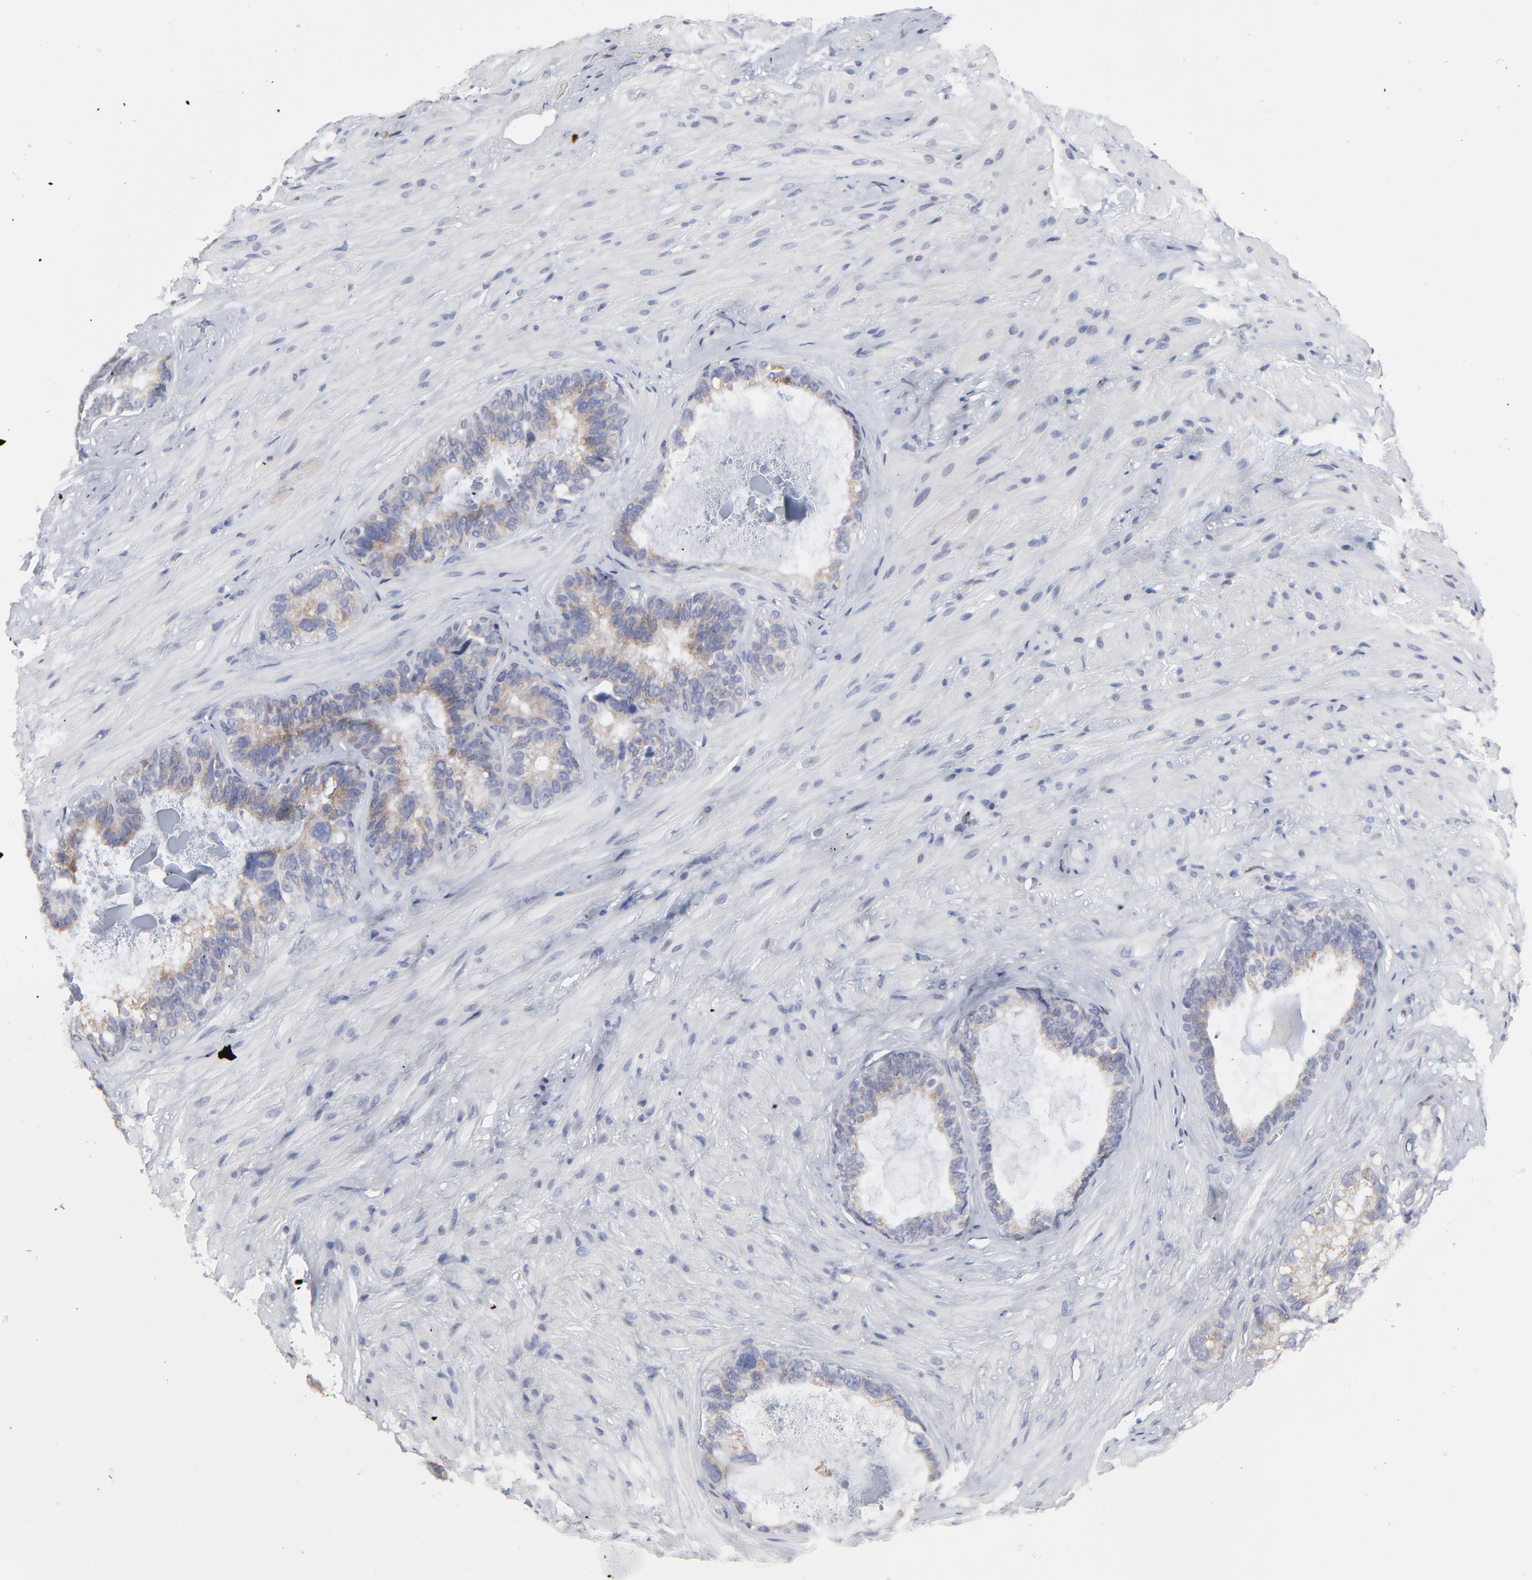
{"staining": {"intensity": "weak", "quantity": "<25%", "location": "cytoplasmic/membranous"}, "tissue": "seminal vesicle", "cell_type": "Glandular cells", "image_type": "normal", "snomed": [{"axis": "morphology", "description": "Normal tissue, NOS"}, {"axis": "topography", "description": "Seminal veicle"}], "caption": "This image is of unremarkable seminal vesicle stained with immunohistochemistry (IHC) to label a protein in brown with the nuclei are counter-stained blue. There is no positivity in glandular cells. (IHC, brightfield microscopy, high magnification).", "gene": "NCAPH", "patient": {"sex": "male", "age": 63}}